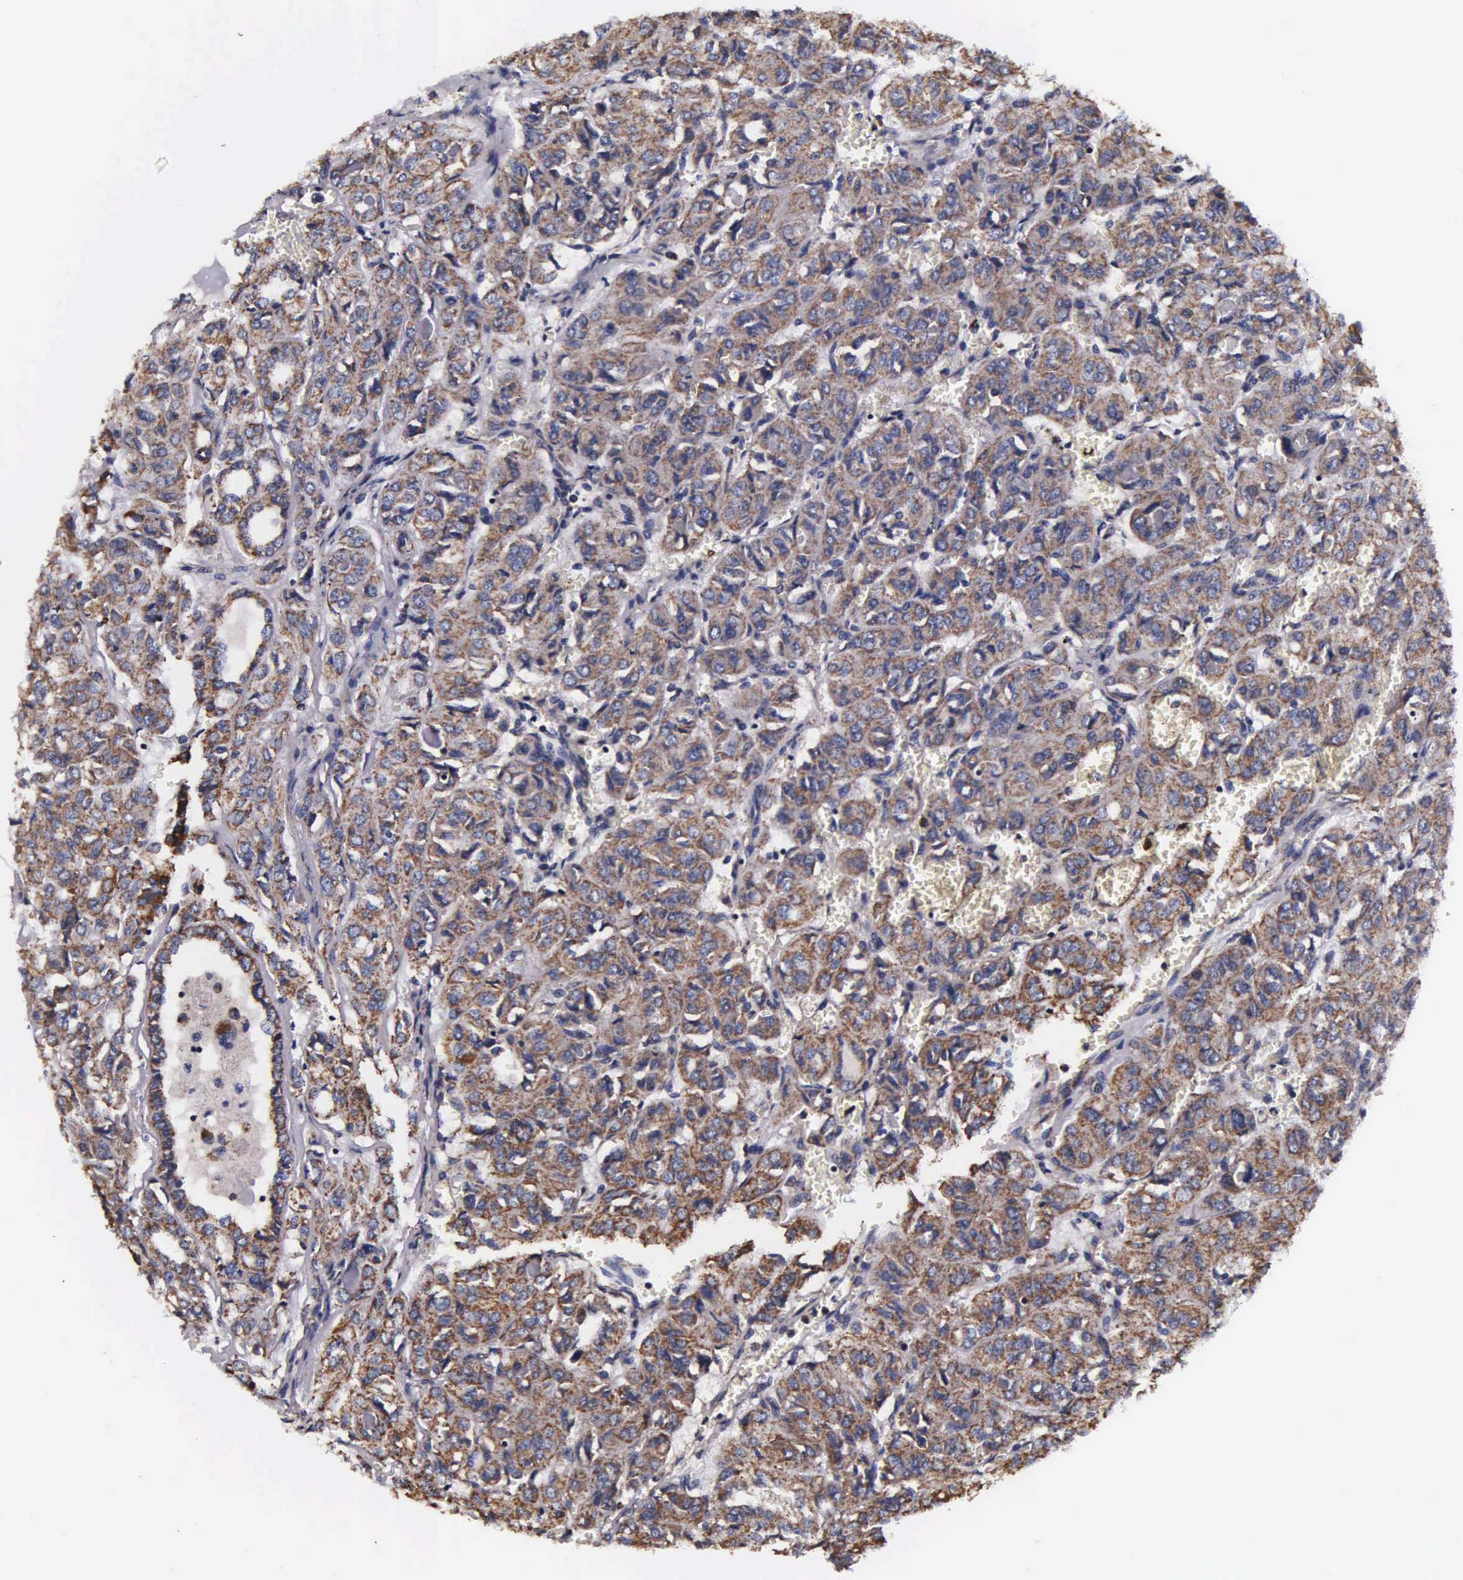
{"staining": {"intensity": "weak", "quantity": ">75%", "location": "cytoplasmic/membranous"}, "tissue": "thyroid cancer", "cell_type": "Tumor cells", "image_type": "cancer", "snomed": [{"axis": "morphology", "description": "Follicular adenoma carcinoma, NOS"}, {"axis": "topography", "description": "Thyroid gland"}], "caption": "This photomicrograph displays immunohistochemistry staining of human thyroid follicular adenoma carcinoma, with low weak cytoplasmic/membranous staining in approximately >75% of tumor cells.", "gene": "PSMA3", "patient": {"sex": "female", "age": 71}}